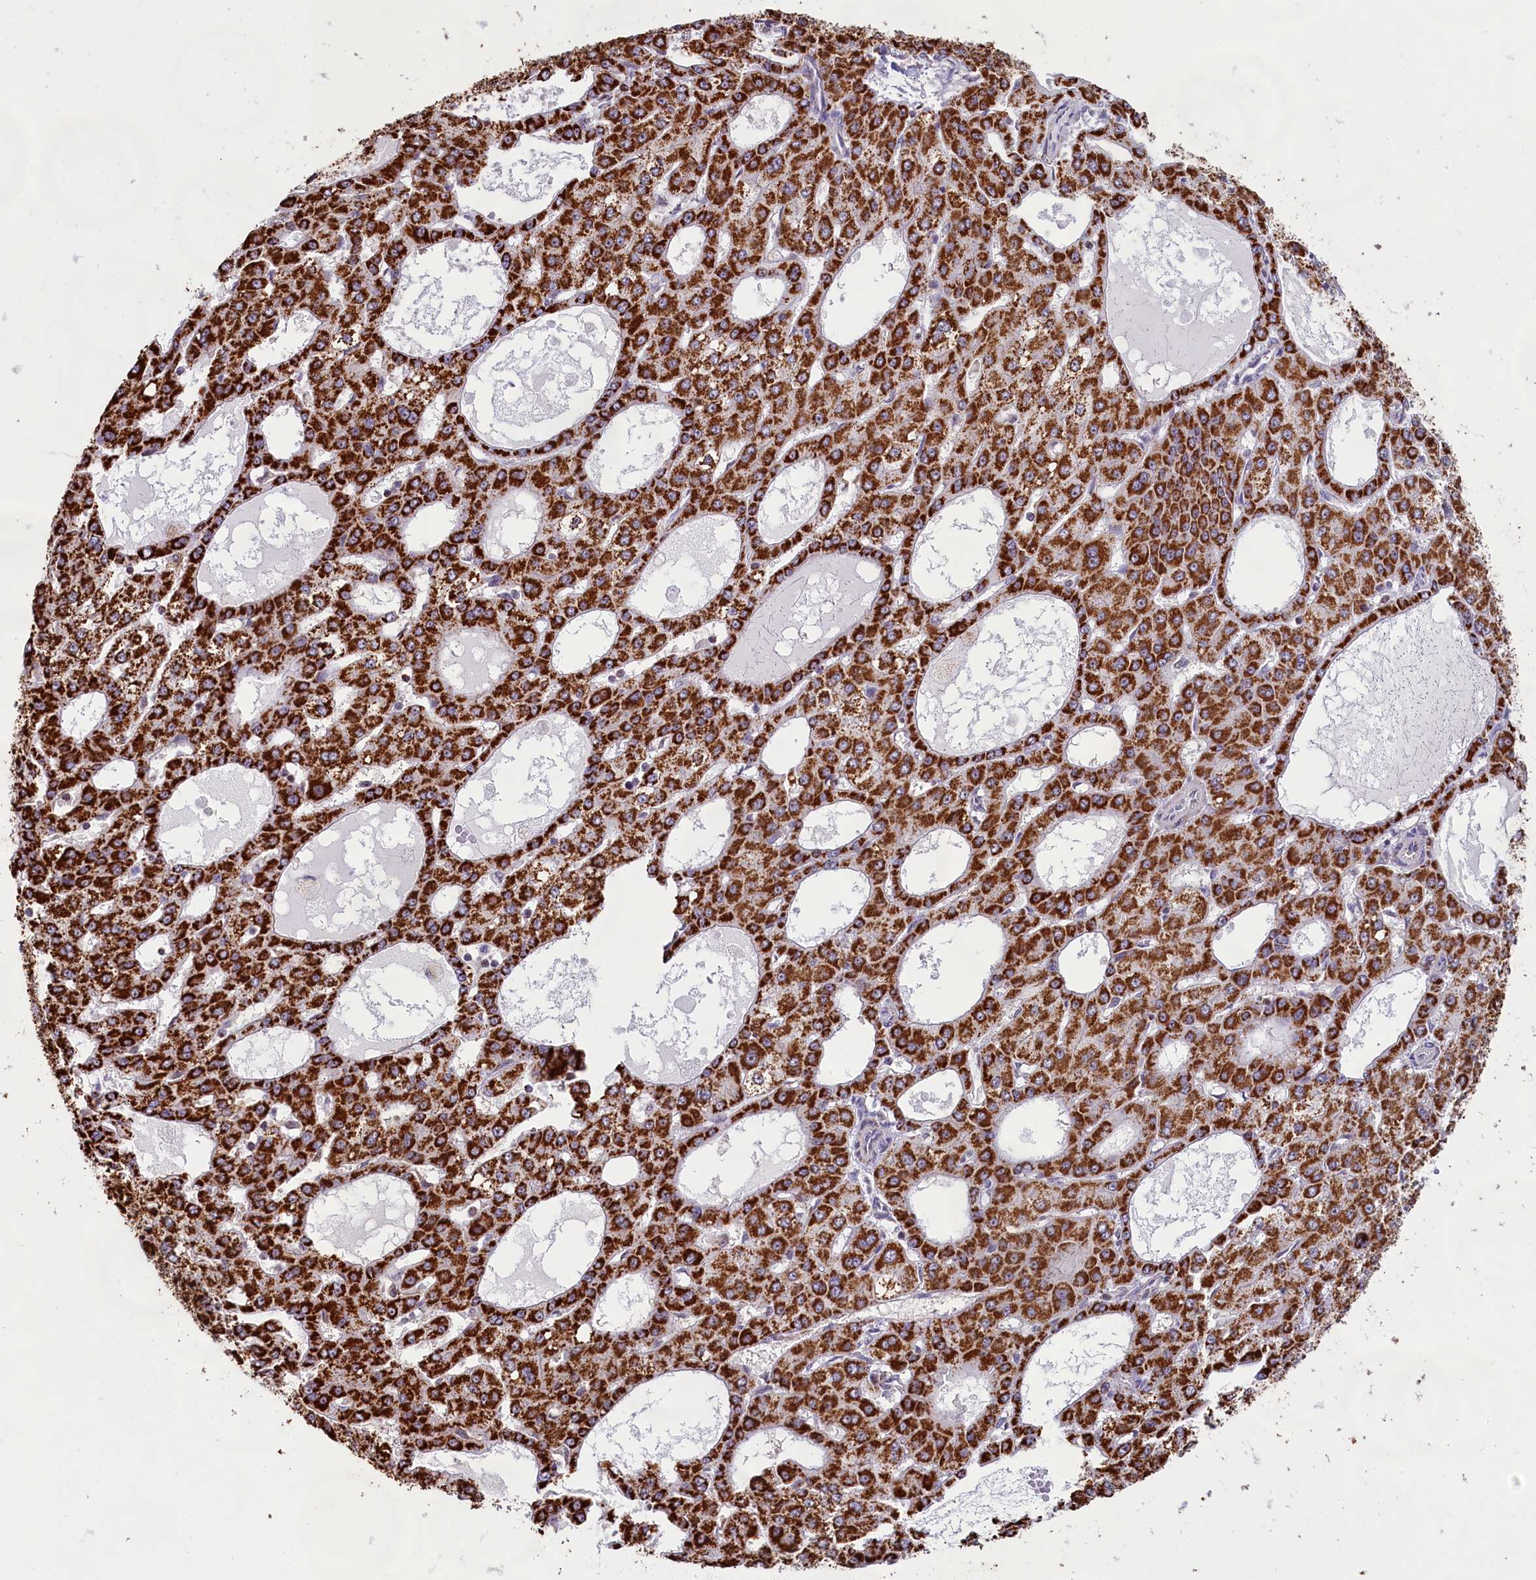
{"staining": {"intensity": "strong", "quantity": ">75%", "location": "cytoplasmic/membranous"}, "tissue": "liver cancer", "cell_type": "Tumor cells", "image_type": "cancer", "snomed": [{"axis": "morphology", "description": "Carcinoma, Hepatocellular, NOS"}, {"axis": "topography", "description": "Liver"}], "caption": "A high amount of strong cytoplasmic/membranous expression is seen in approximately >75% of tumor cells in liver cancer tissue. (DAB (3,3'-diaminobenzidine) IHC, brown staining for protein, blue staining for nuclei).", "gene": "C1D", "patient": {"sex": "male", "age": 47}}